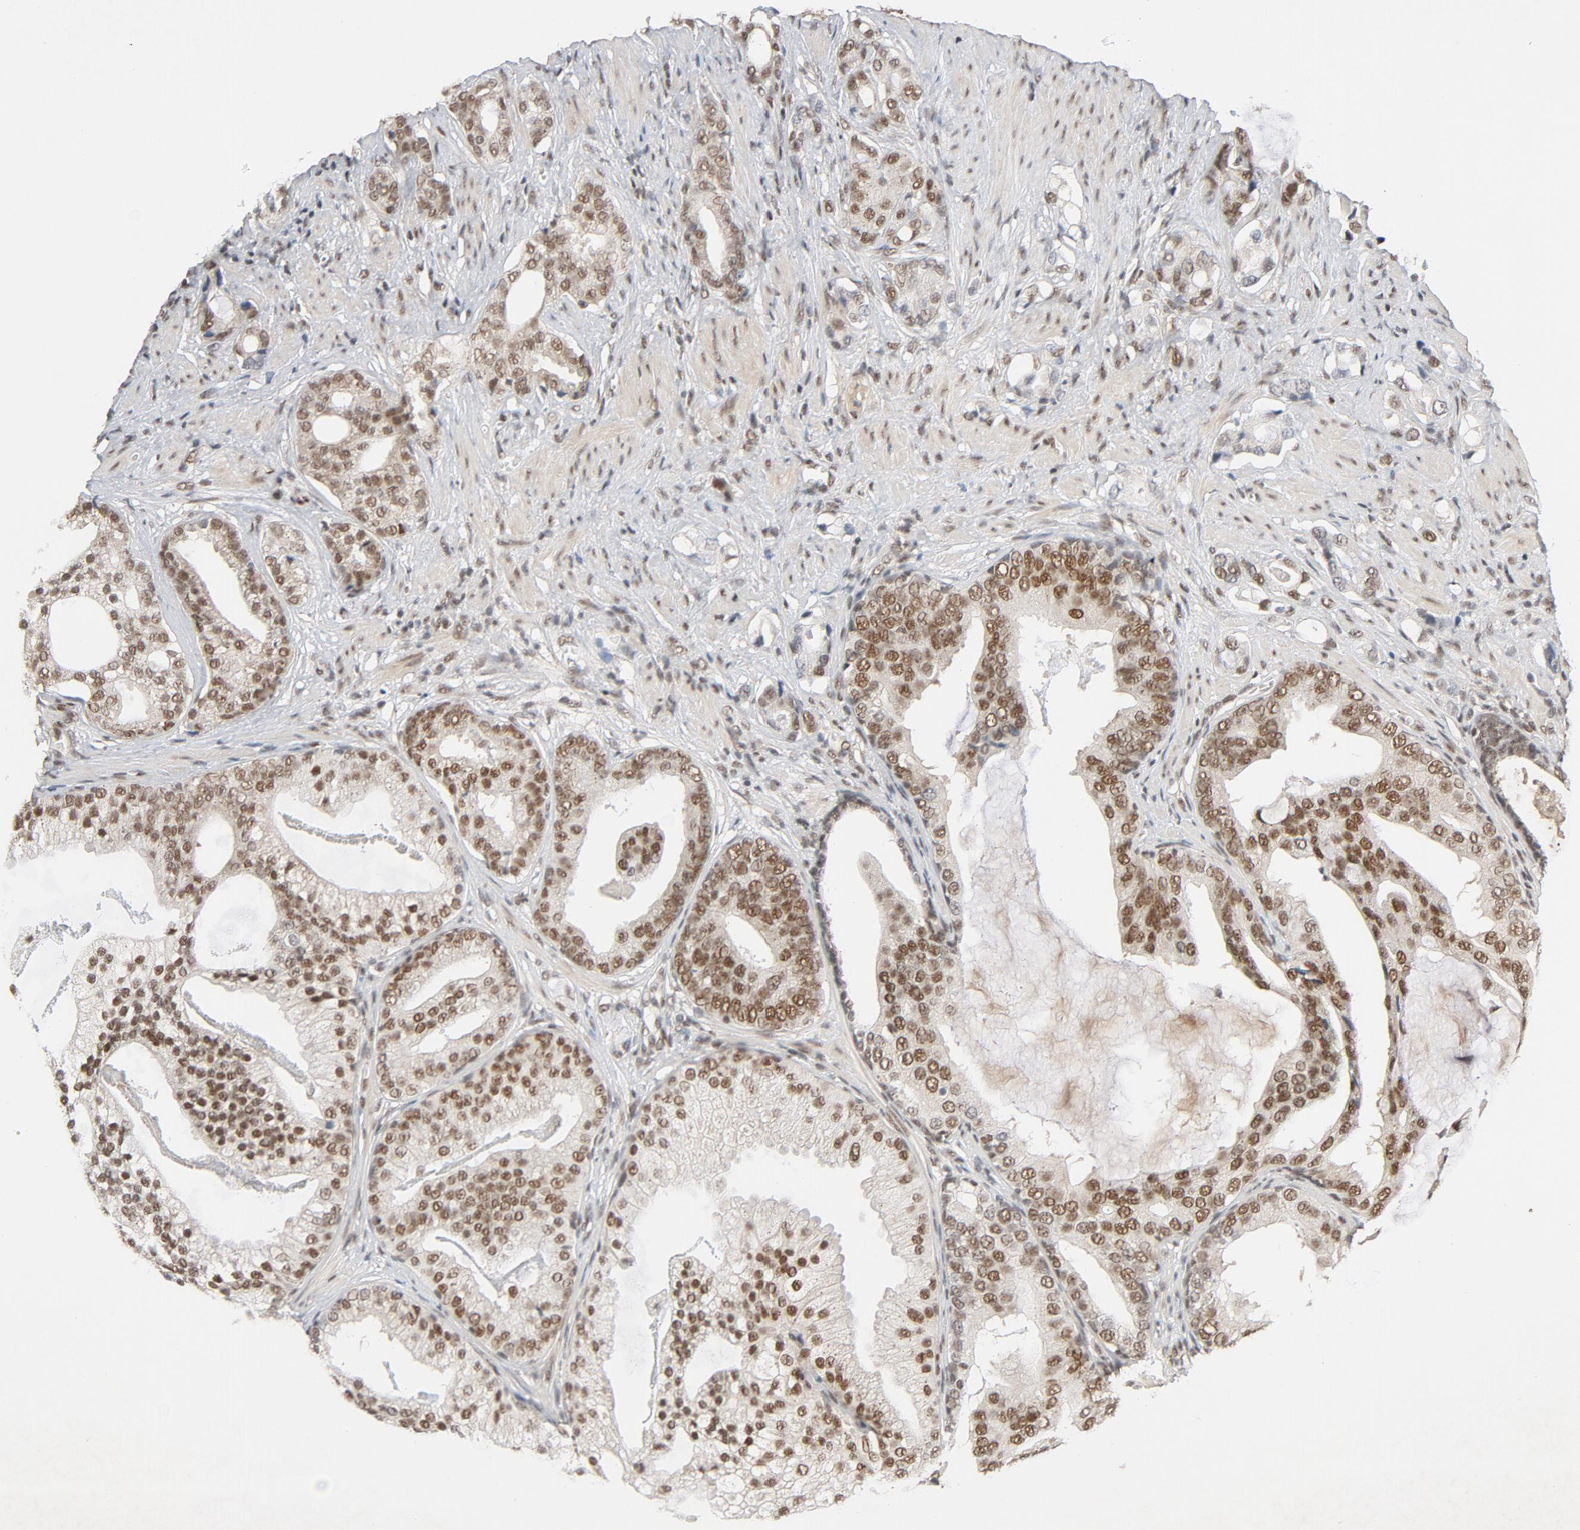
{"staining": {"intensity": "moderate", "quantity": ">75%", "location": "nuclear"}, "tissue": "prostate cancer", "cell_type": "Tumor cells", "image_type": "cancer", "snomed": [{"axis": "morphology", "description": "Adenocarcinoma, Low grade"}, {"axis": "topography", "description": "Prostate"}], "caption": "Low-grade adenocarcinoma (prostate) stained with a protein marker exhibits moderate staining in tumor cells.", "gene": "SMARCD1", "patient": {"sex": "male", "age": 58}}